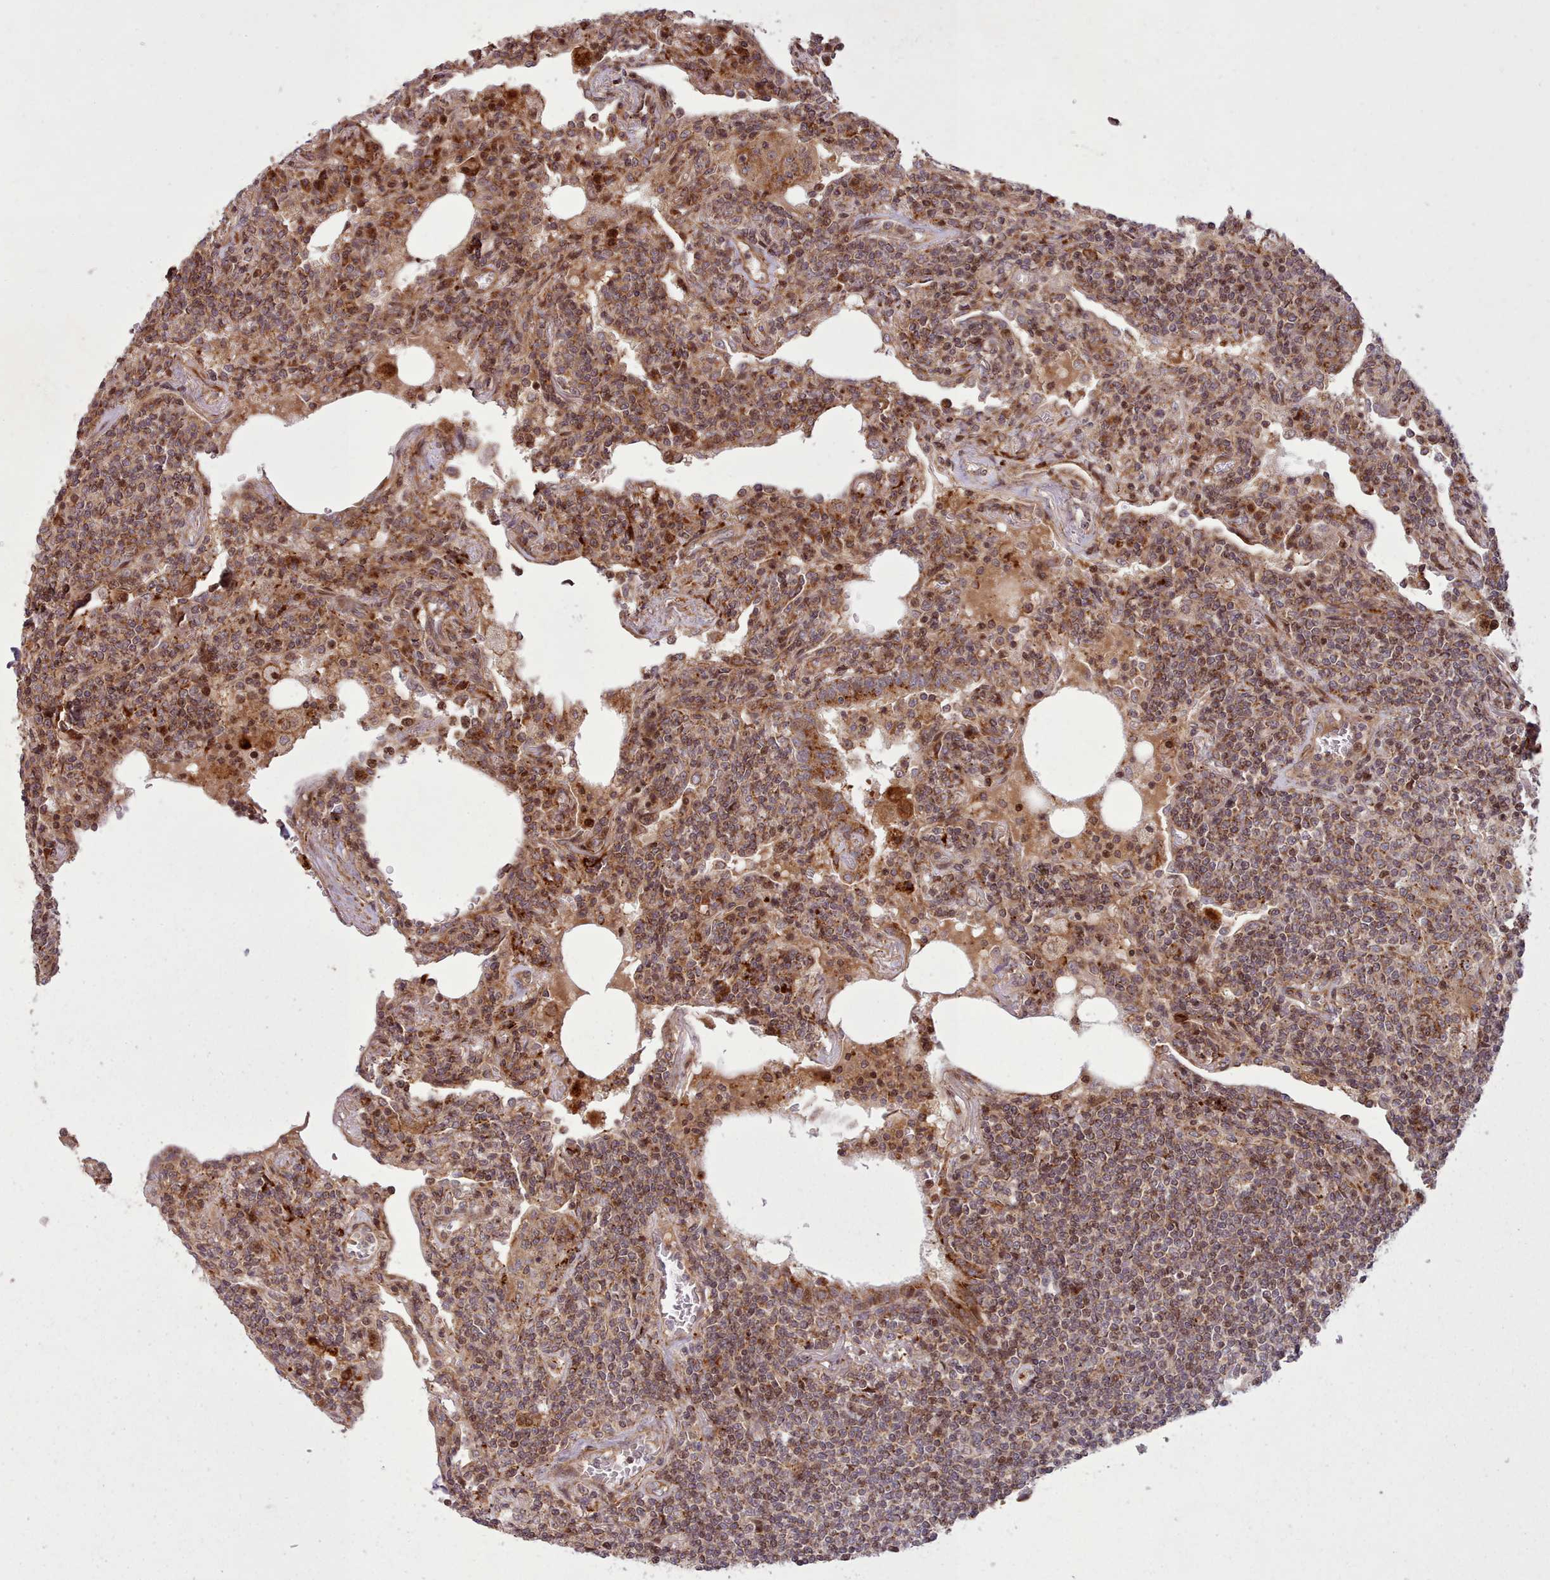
{"staining": {"intensity": "strong", "quantity": "25%-75%", "location": "cytoplasmic/membranous"}, "tissue": "lymphoma", "cell_type": "Tumor cells", "image_type": "cancer", "snomed": [{"axis": "morphology", "description": "Malignant lymphoma, non-Hodgkin's type, Low grade"}, {"axis": "topography", "description": "Lung"}], "caption": "Lymphoma stained with a protein marker shows strong staining in tumor cells.", "gene": "NLRP7", "patient": {"sex": "female", "age": 71}}